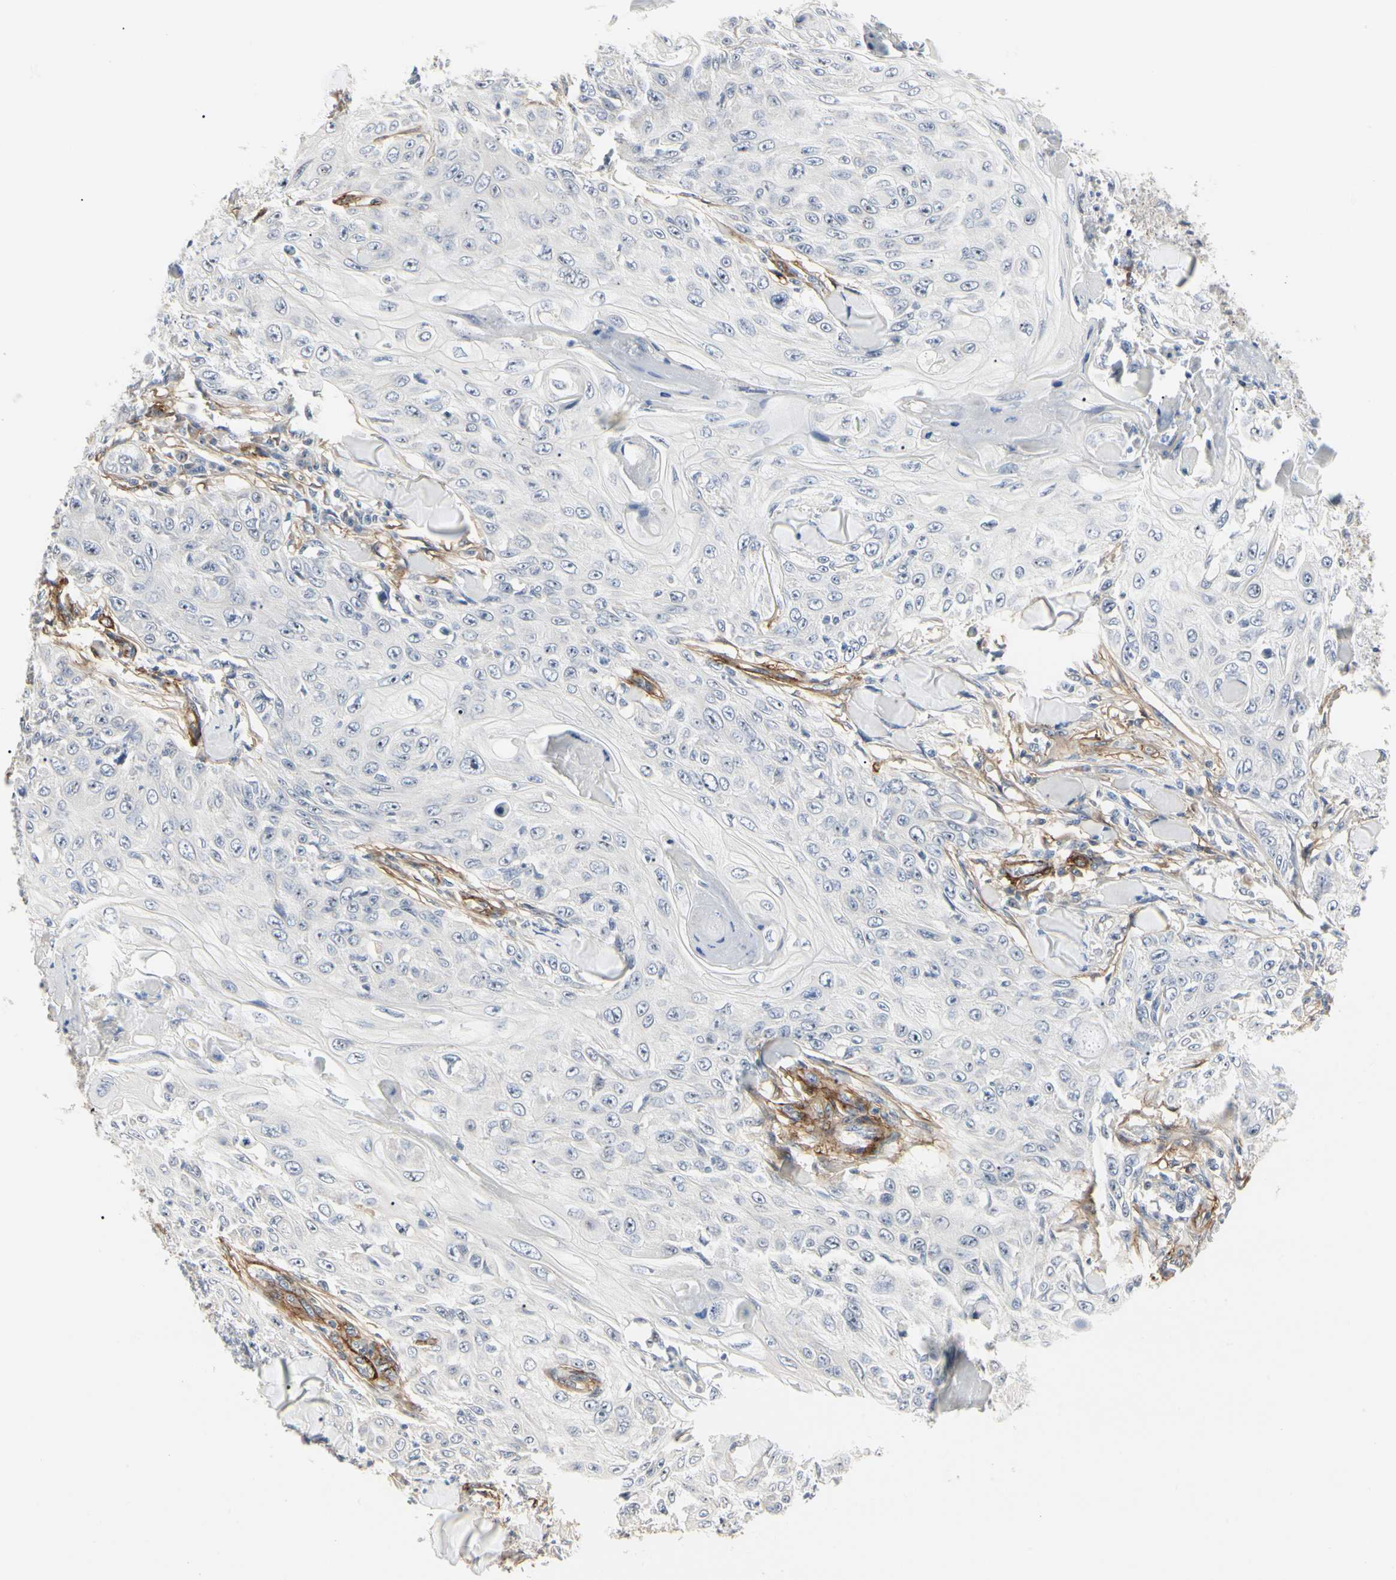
{"staining": {"intensity": "negative", "quantity": "none", "location": "none"}, "tissue": "skin cancer", "cell_type": "Tumor cells", "image_type": "cancer", "snomed": [{"axis": "morphology", "description": "Squamous cell carcinoma, NOS"}, {"axis": "topography", "description": "Skin"}], "caption": "High magnification brightfield microscopy of skin cancer stained with DAB (brown) and counterstained with hematoxylin (blue): tumor cells show no significant expression. (DAB immunohistochemistry, high magnification).", "gene": "GGT5", "patient": {"sex": "male", "age": 86}}